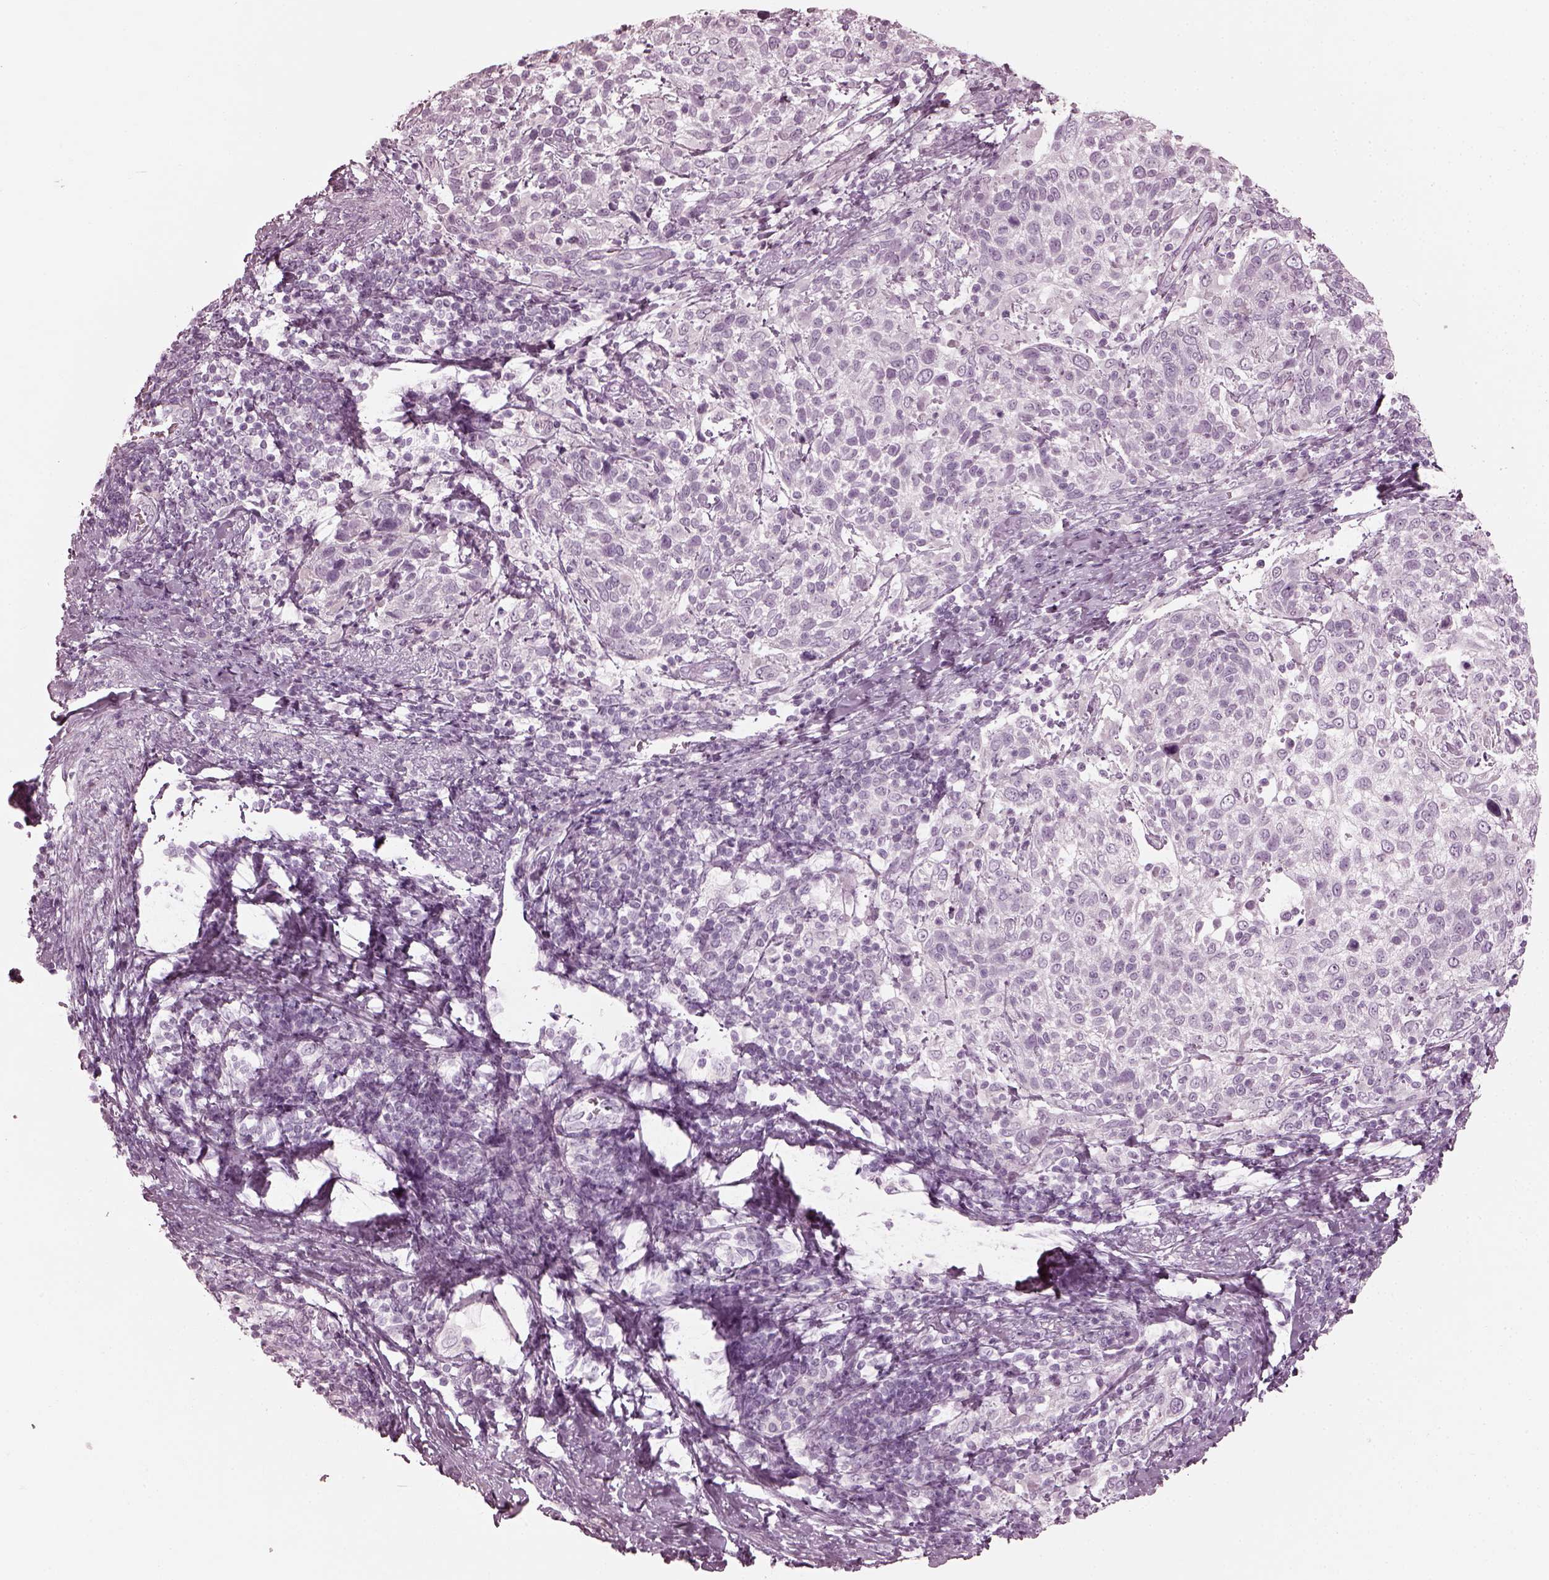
{"staining": {"intensity": "negative", "quantity": "none", "location": "none"}, "tissue": "cervical cancer", "cell_type": "Tumor cells", "image_type": "cancer", "snomed": [{"axis": "morphology", "description": "Squamous cell carcinoma, NOS"}, {"axis": "topography", "description": "Cervix"}], "caption": "This is a histopathology image of immunohistochemistry (IHC) staining of cervical cancer, which shows no expression in tumor cells. The staining is performed using DAB brown chromogen with nuclei counter-stained in using hematoxylin.", "gene": "SAXO2", "patient": {"sex": "female", "age": 61}}